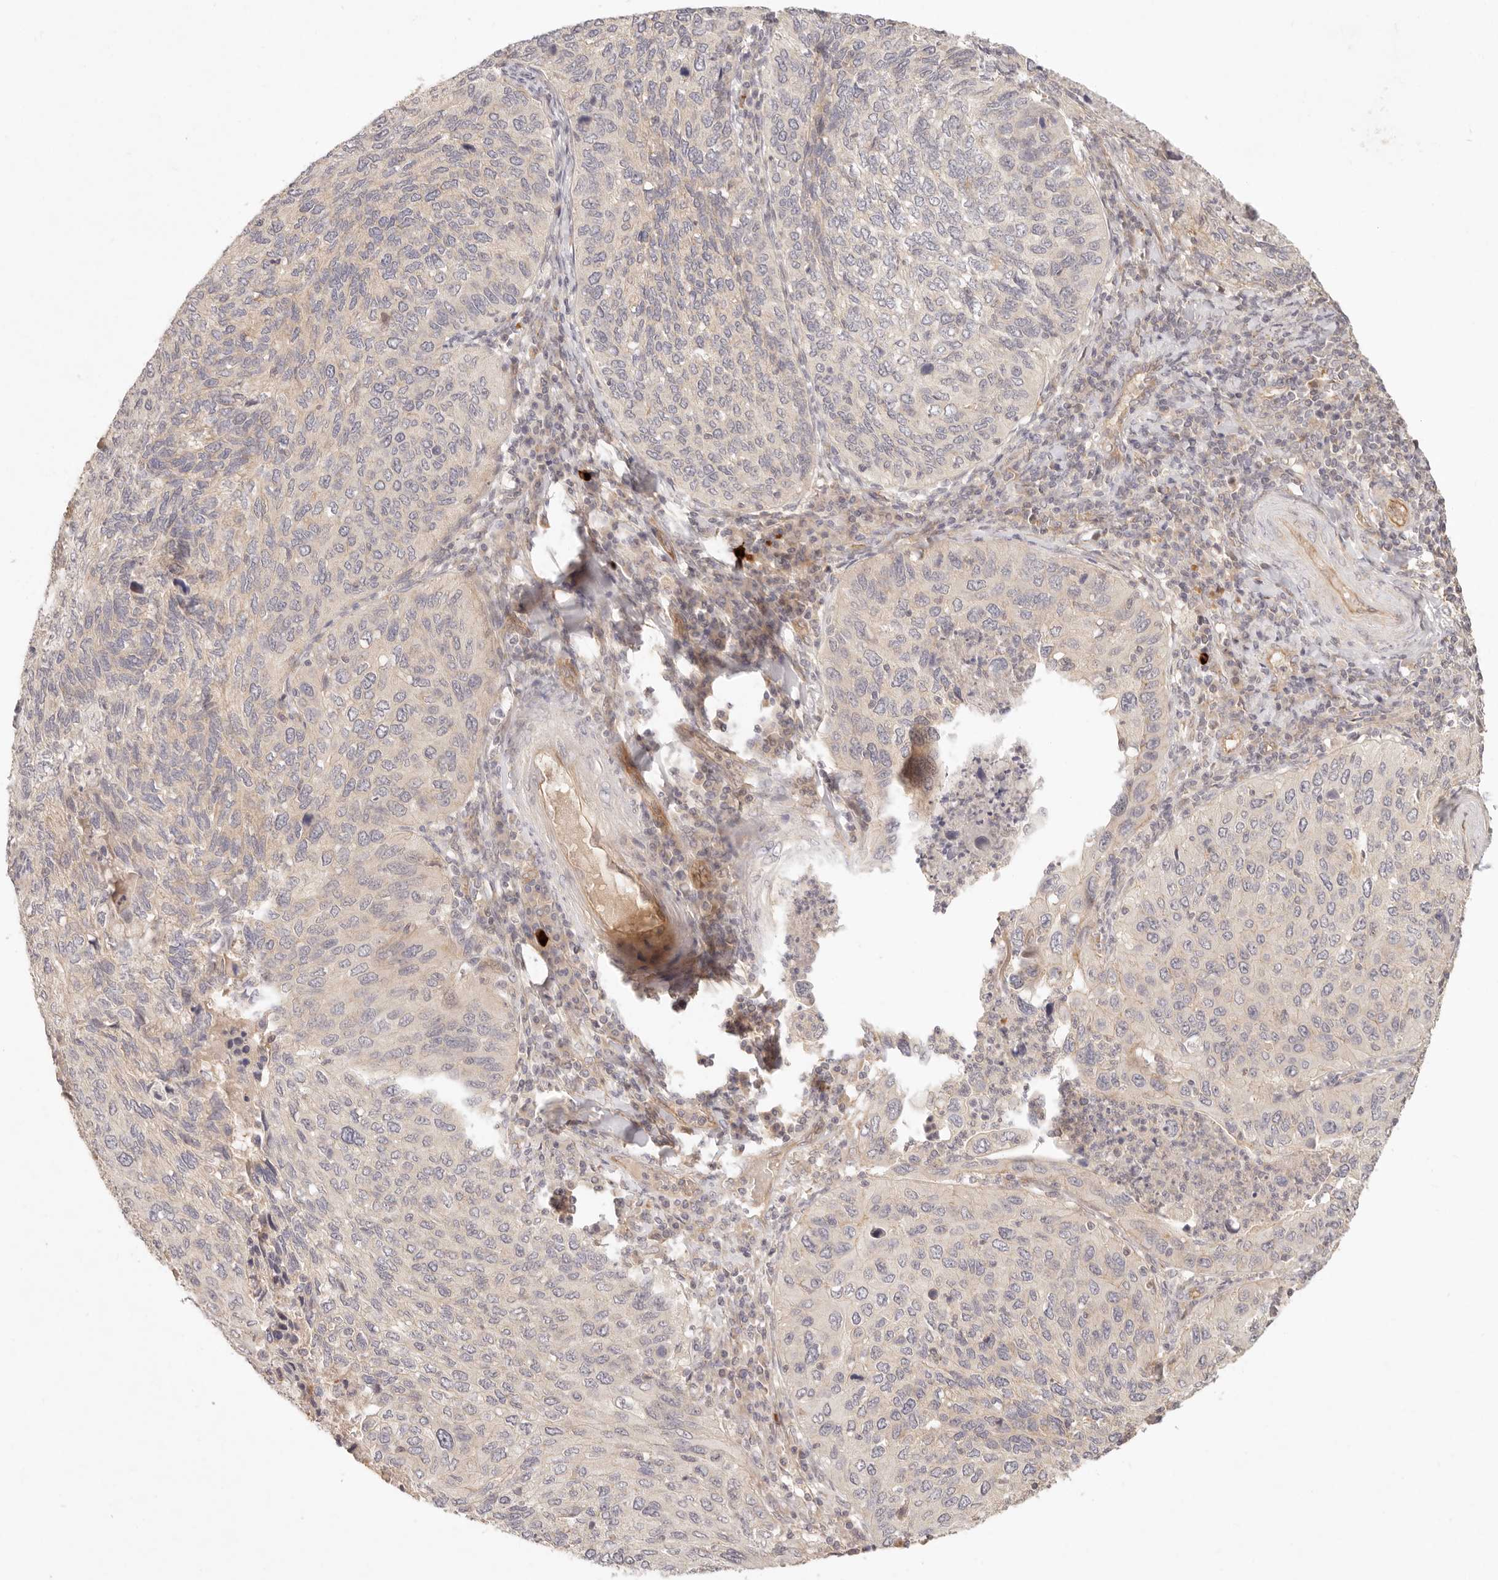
{"staining": {"intensity": "negative", "quantity": "none", "location": "none"}, "tissue": "cervical cancer", "cell_type": "Tumor cells", "image_type": "cancer", "snomed": [{"axis": "morphology", "description": "Squamous cell carcinoma, NOS"}, {"axis": "topography", "description": "Cervix"}], "caption": "Immunohistochemistry photomicrograph of squamous cell carcinoma (cervical) stained for a protein (brown), which demonstrates no positivity in tumor cells.", "gene": "PPP1R3B", "patient": {"sex": "female", "age": 38}}